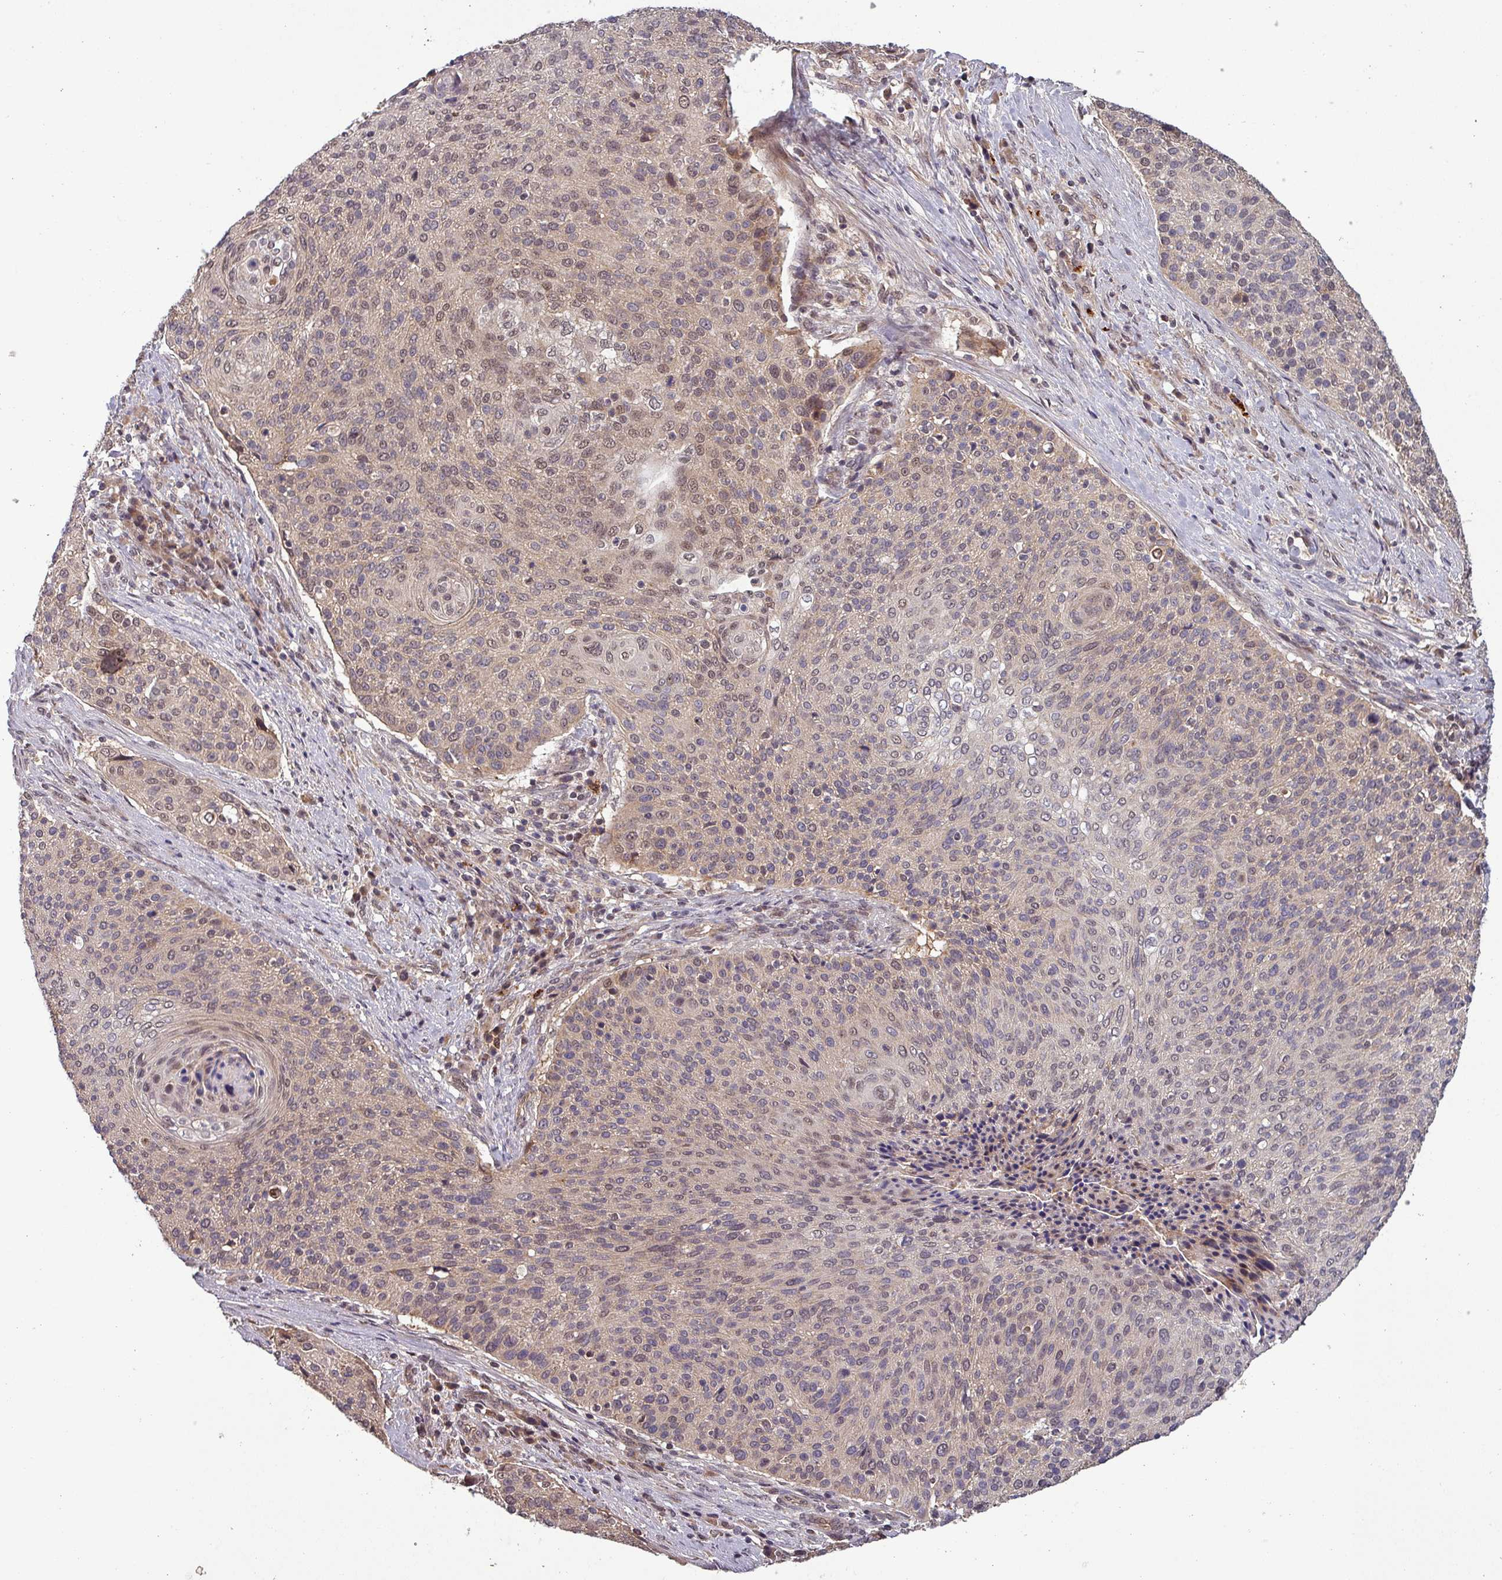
{"staining": {"intensity": "weak", "quantity": "25%-75%", "location": "nuclear"}, "tissue": "cervical cancer", "cell_type": "Tumor cells", "image_type": "cancer", "snomed": [{"axis": "morphology", "description": "Squamous cell carcinoma, NOS"}, {"axis": "topography", "description": "Cervix"}], "caption": "The histopathology image reveals immunohistochemical staining of cervical cancer (squamous cell carcinoma). There is weak nuclear positivity is present in approximately 25%-75% of tumor cells.", "gene": "PUS1", "patient": {"sex": "female", "age": 31}}